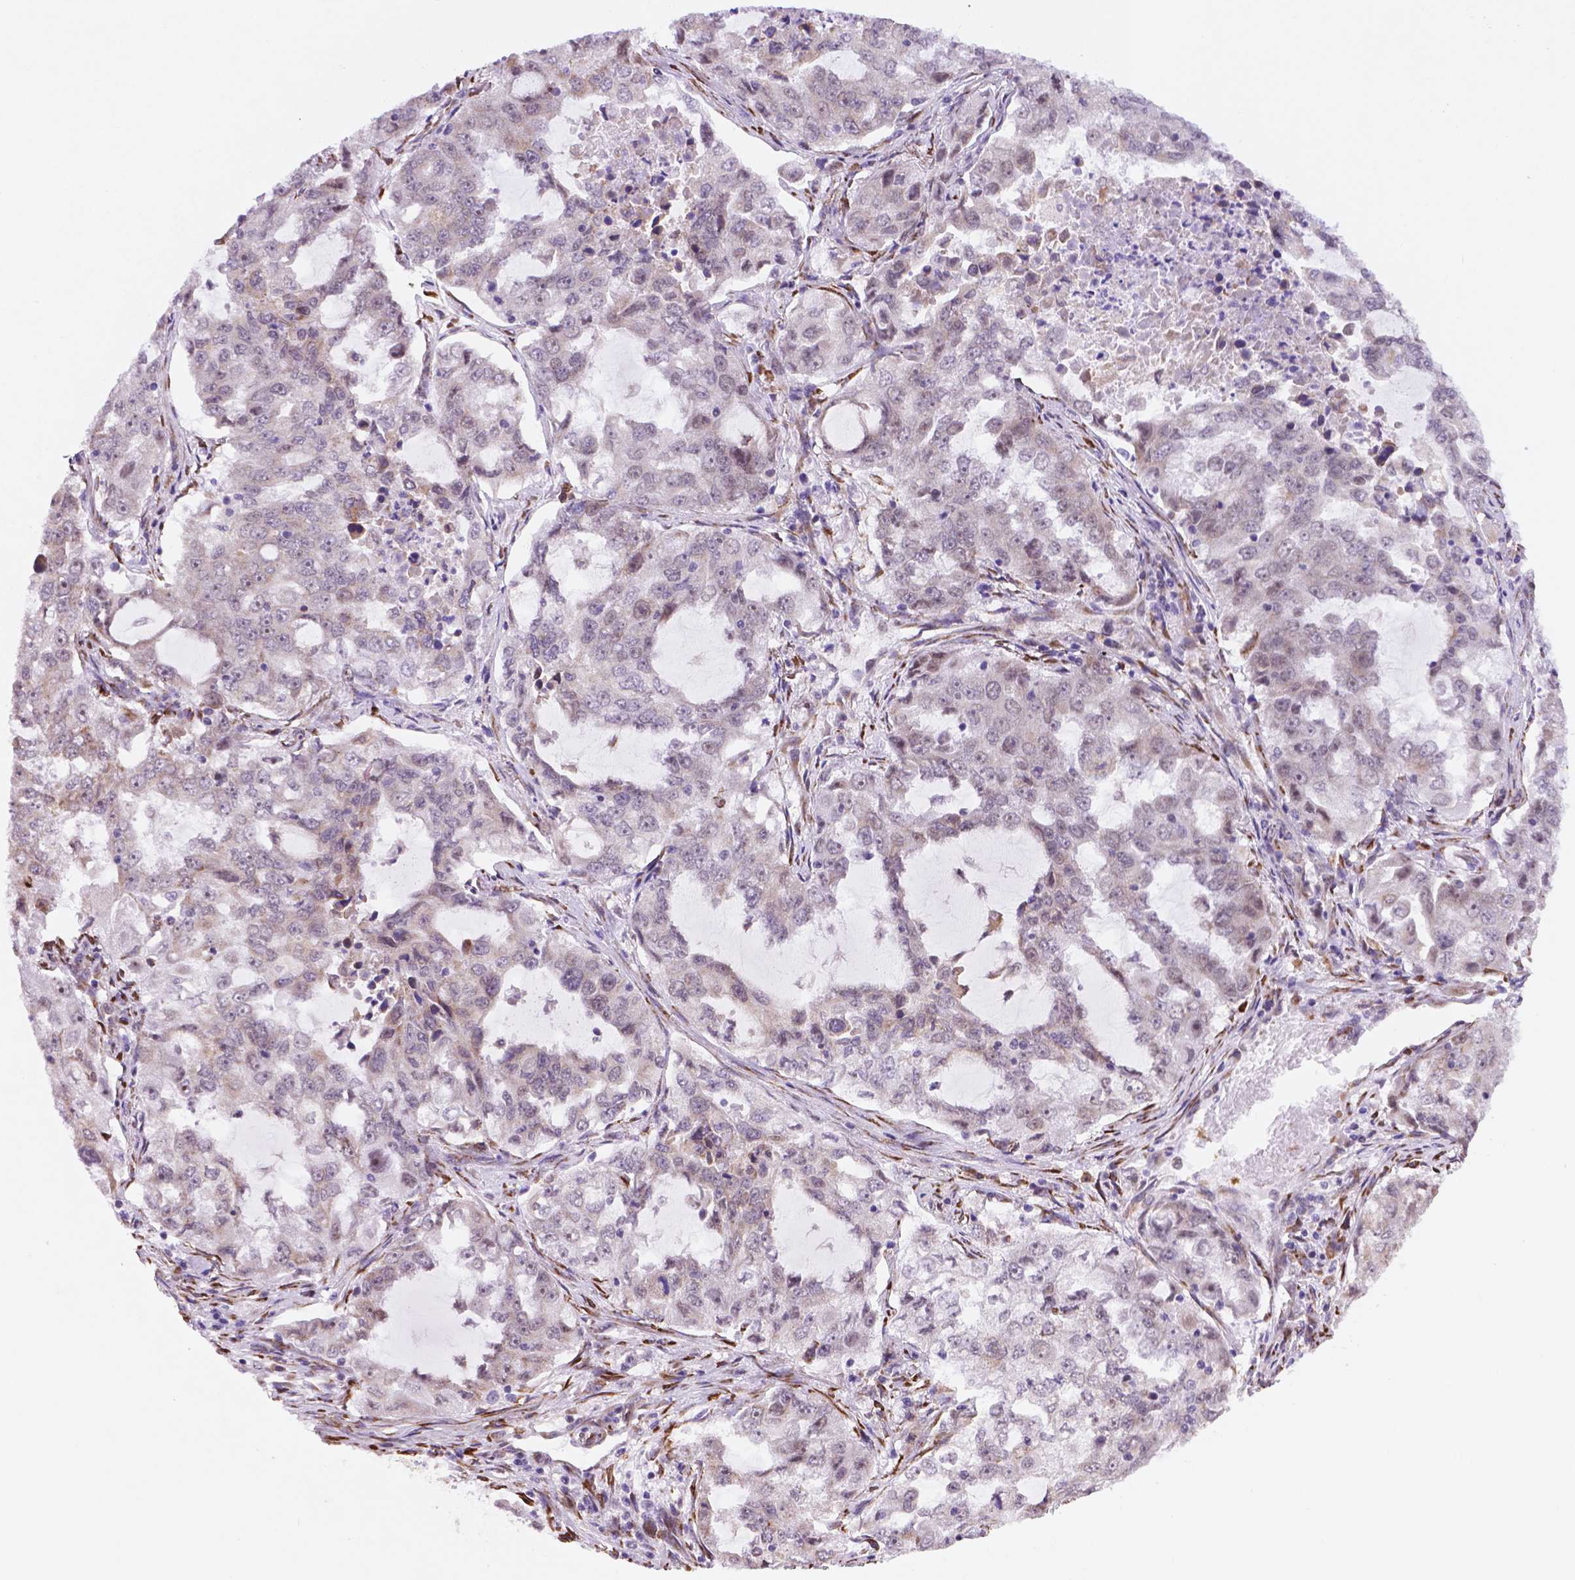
{"staining": {"intensity": "weak", "quantity": "<25%", "location": "cytoplasmic/membranous"}, "tissue": "lung cancer", "cell_type": "Tumor cells", "image_type": "cancer", "snomed": [{"axis": "morphology", "description": "Adenocarcinoma, NOS"}, {"axis": "topography", "description": "Lung"}], "caption": "Histopathology image shows no significant protein expression in tumor cells of lung adenocarcinoma.", "gene": "FNIP1", "patient": {"sex": "female", "age": 61}}